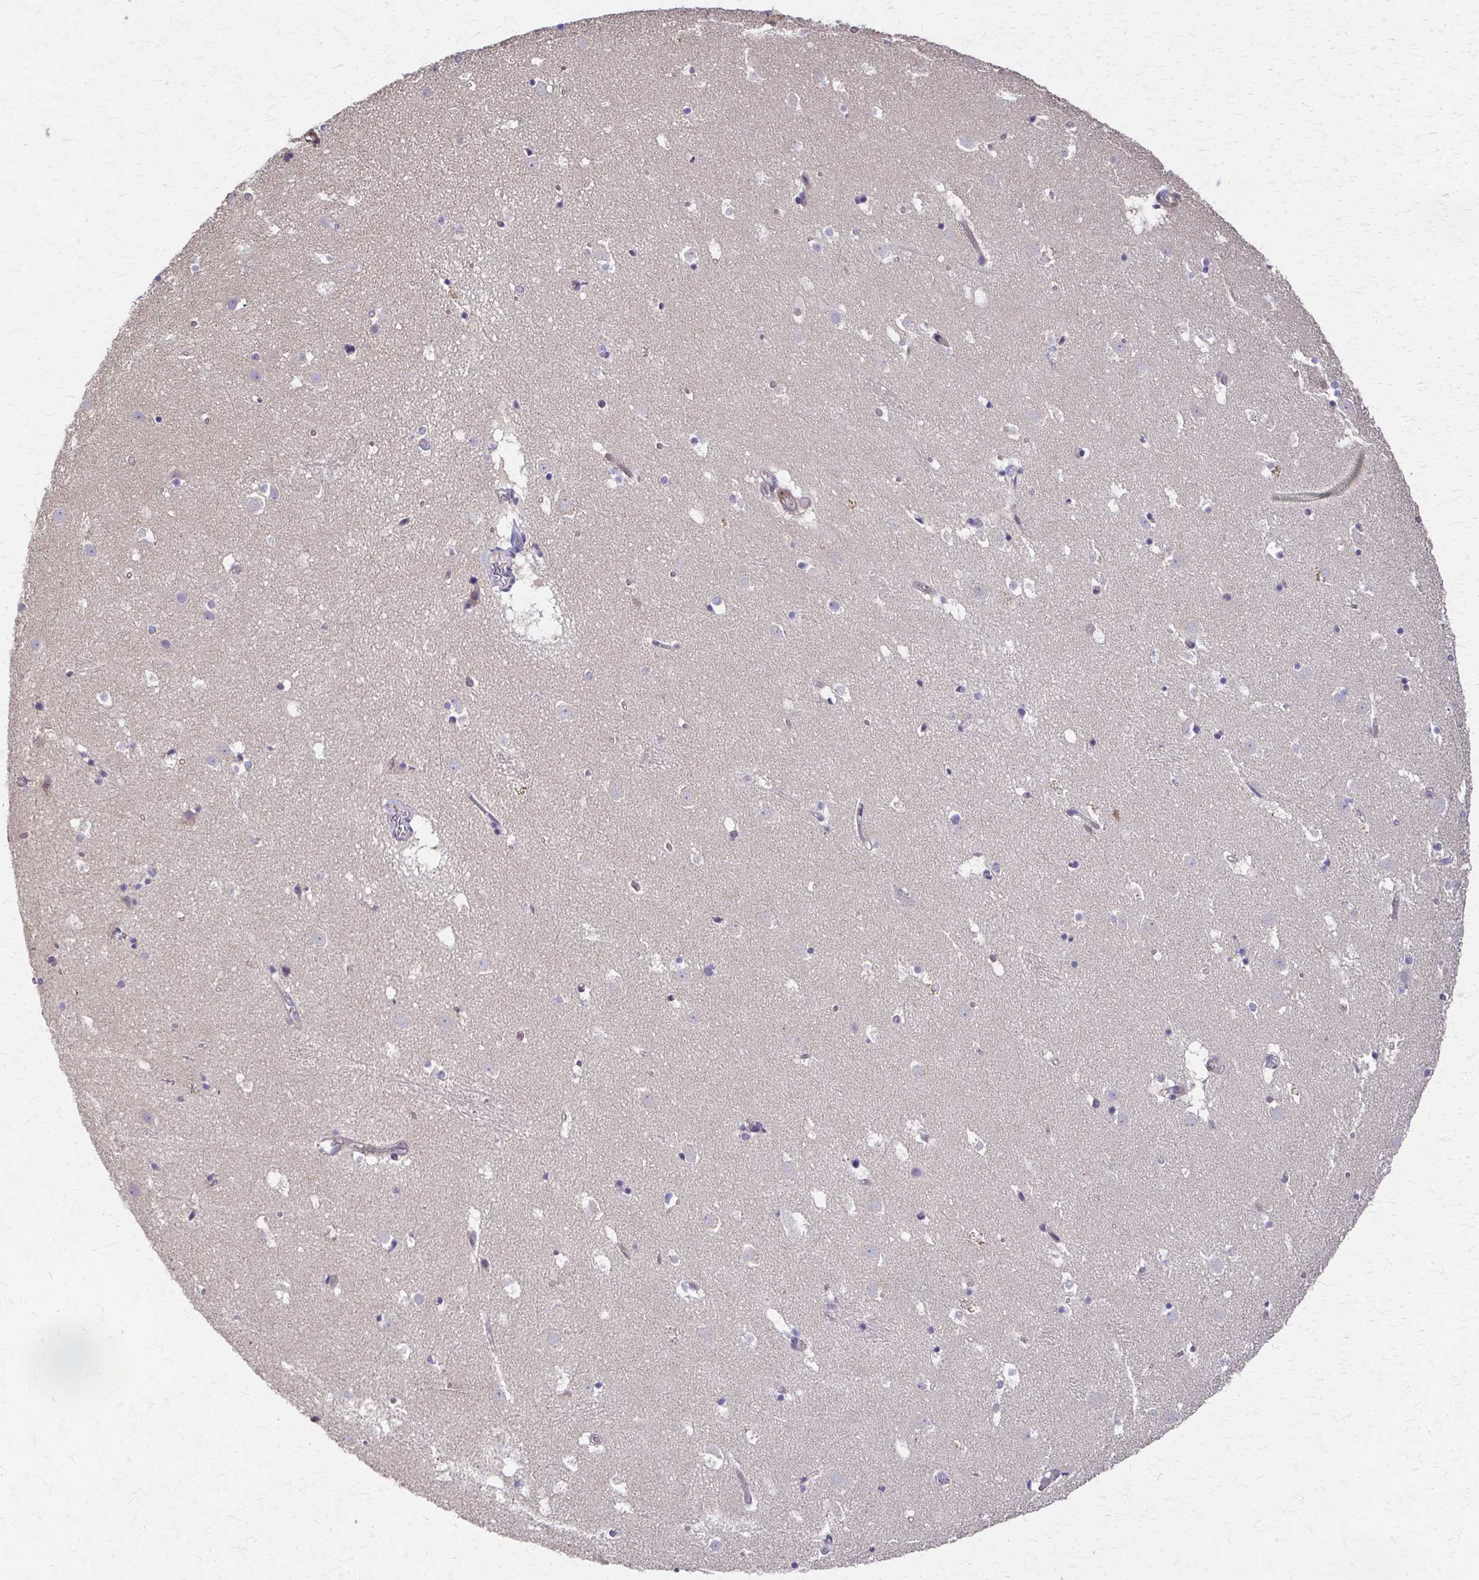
{"staining": {"intensity": "negative", "quantity": "none", "location": "none"}, "tissue": "caudate", "cell_type": "Glial cells", "image_type": "normal", "snomed": [{"axis": "morphology", "description": "Normal tissue, NOS"}, {"axis": "topography", "description": "Lateral ventricle wall"}], "caption": "Glial cells show no significant protein expression in normal caudate.", "gene": "DSP", "patient": {"sex": "male", "age": 37}}